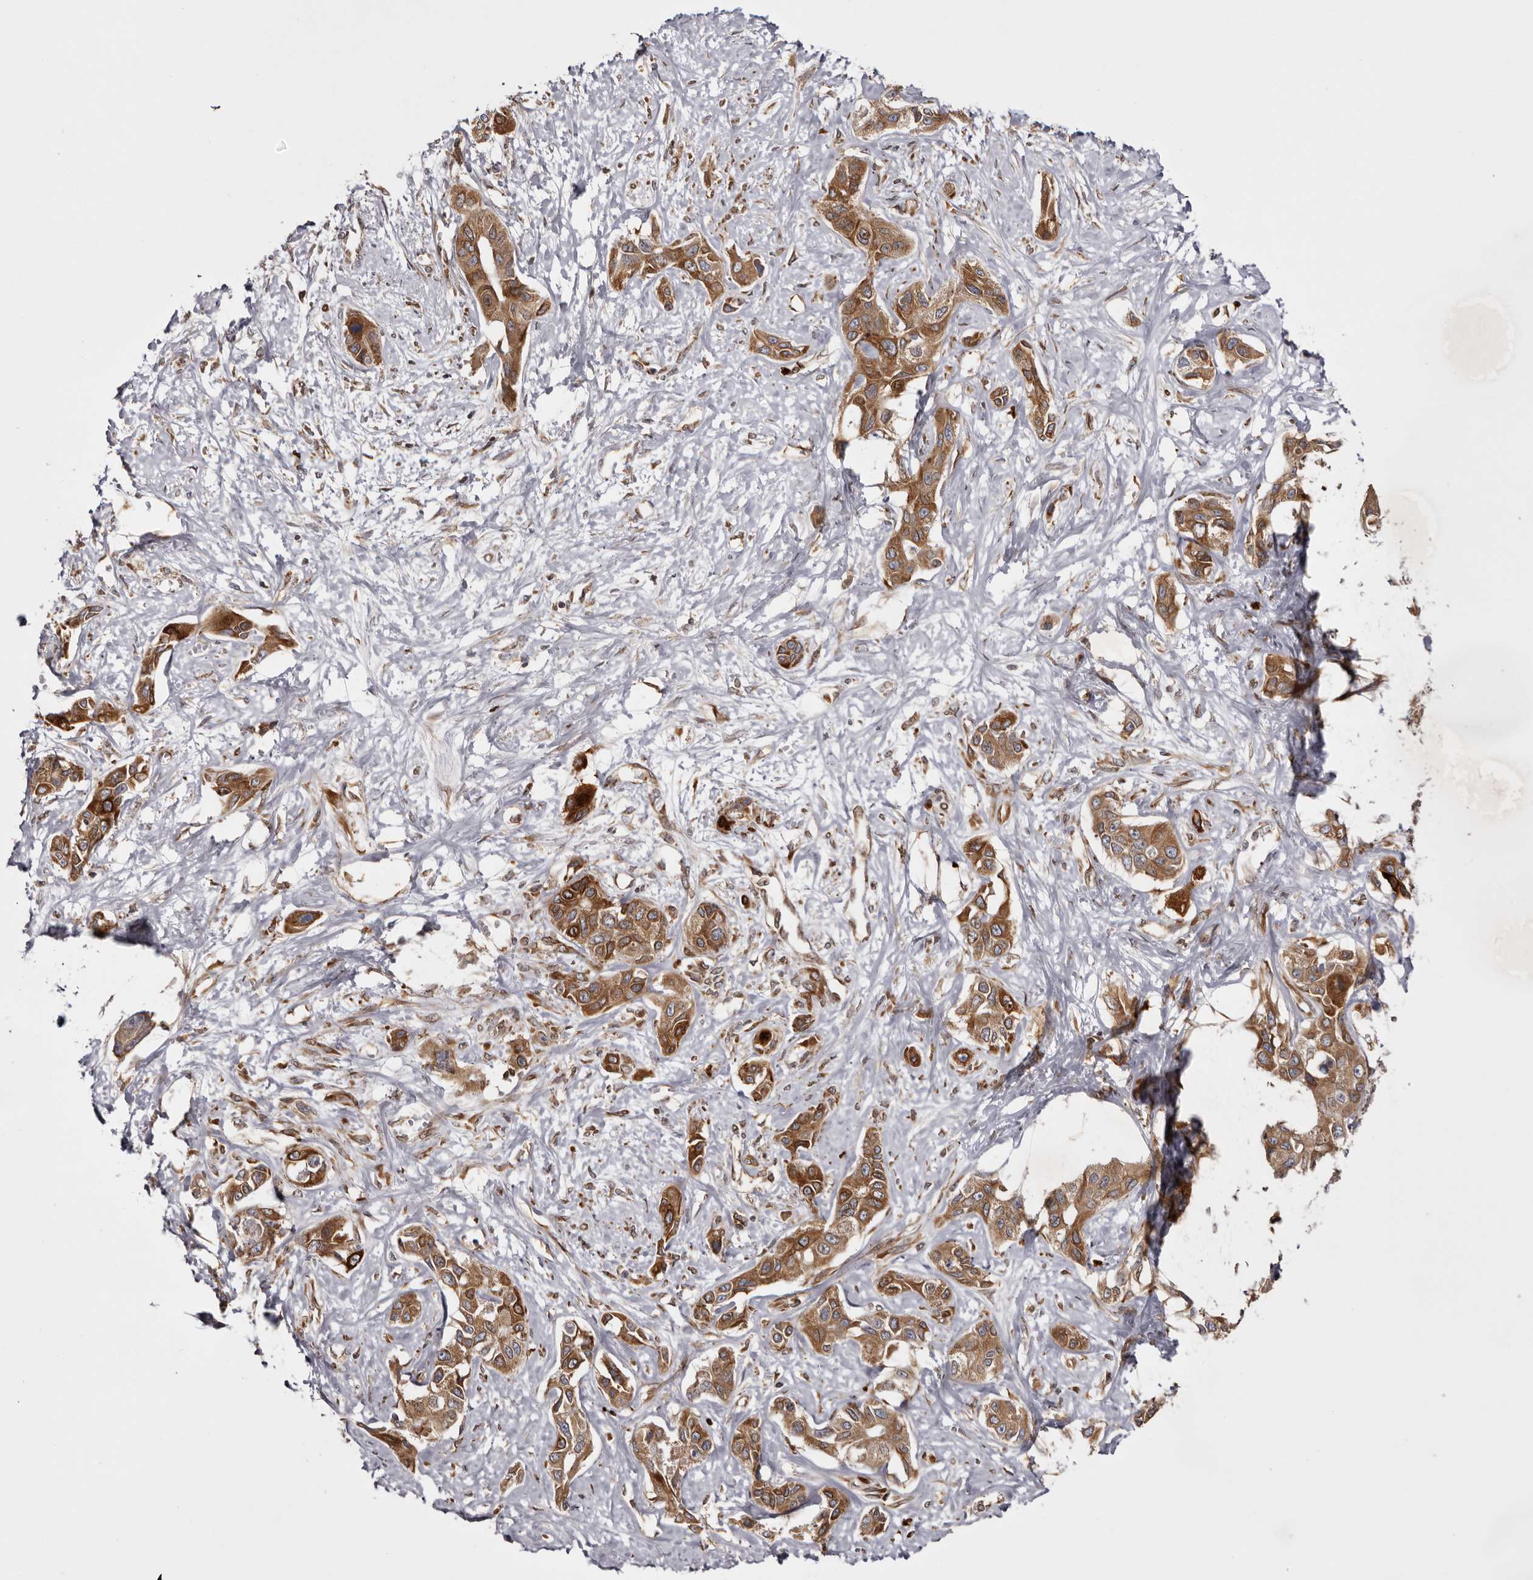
{"staining": {"intensity": "moderate", "quantity": ">75%", "location": "cytoplasmic/membranous"}, "tissue": "liver cancer", "cell_type": "Tumor cells", "image_type": "cancer", "snomed": [{"axis": "morphology", "description": "Cholangiocarcinoma"}, {"axis": "topography", "description": "Liver"}], "caption": "Liver cholangiocarcinoma tissue reveals moderate cytoplasmic/membranous staining in about >75% of tumor cells The staining is performed using DAB (3,3'-diaminobenzidine) brown chromogen to label protein expression. The nuclei are counter-stained blue using hematoxylin.", "gene": "C4orf3", "patient": {"sex": "male", "age": 59}}